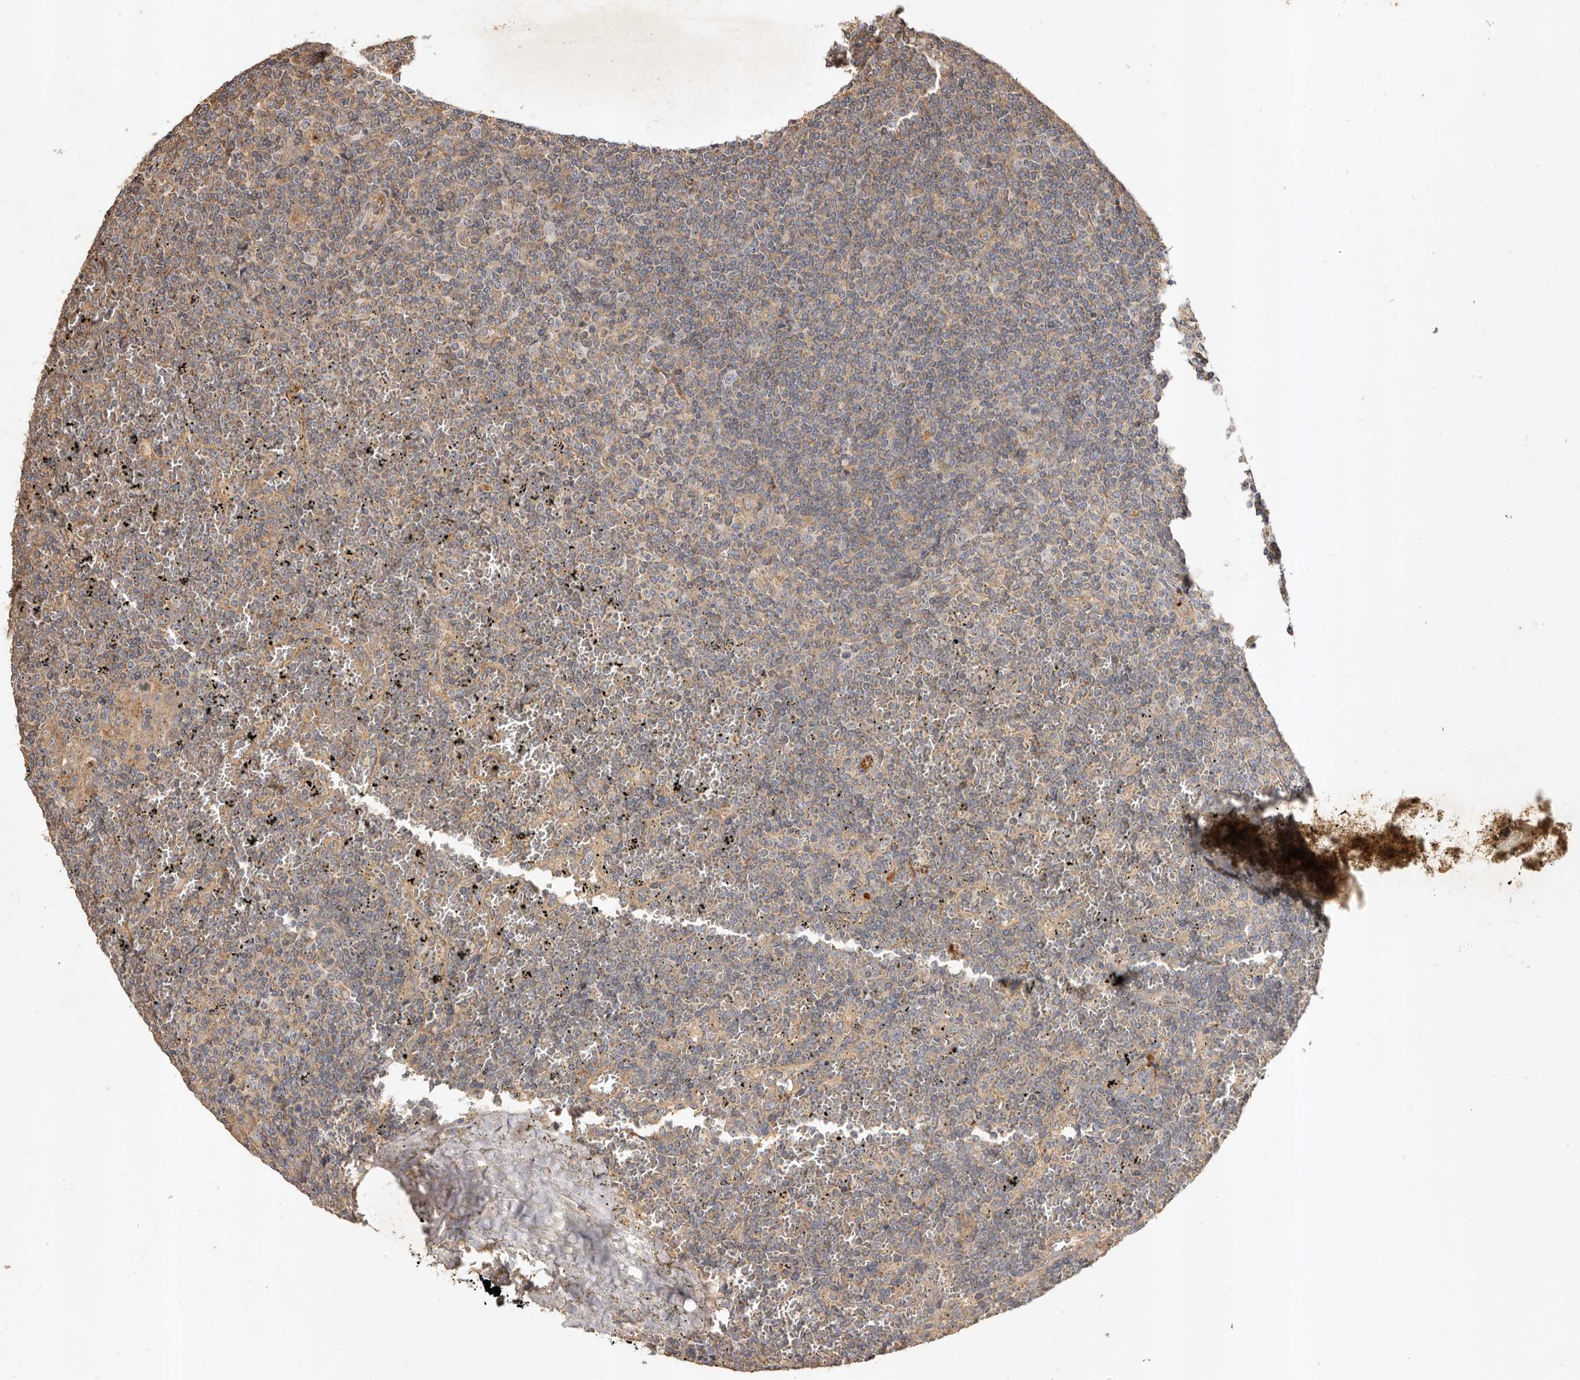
{"staining": {"intensity": "weak", "quantity": "25%-75%", "location": "cytoplasmic/membranous"}, "tissue": "lymphoma", "cell_type": "Tumor cells", "image_type": "cancer", "snomed": [{"axis": "morphology", "description": "Malignant lymphoma, non-Hodgkin's type, Low grade"}, {"axis": "topography", "description": "Spleen"}], "caption": "Immunohistochemical staining of low-grade malignant lymphoma, non-Hodgkin's type demonstrates low levels of weak cytoplasmic/membranous protein staining in approximately 25%-75% of tumor cells. (DAB IHC, brown staining for protein, blue staining for nuclei).", "gene": "ADAMTS9", "patient": {"sex": "female", "age": 19}}